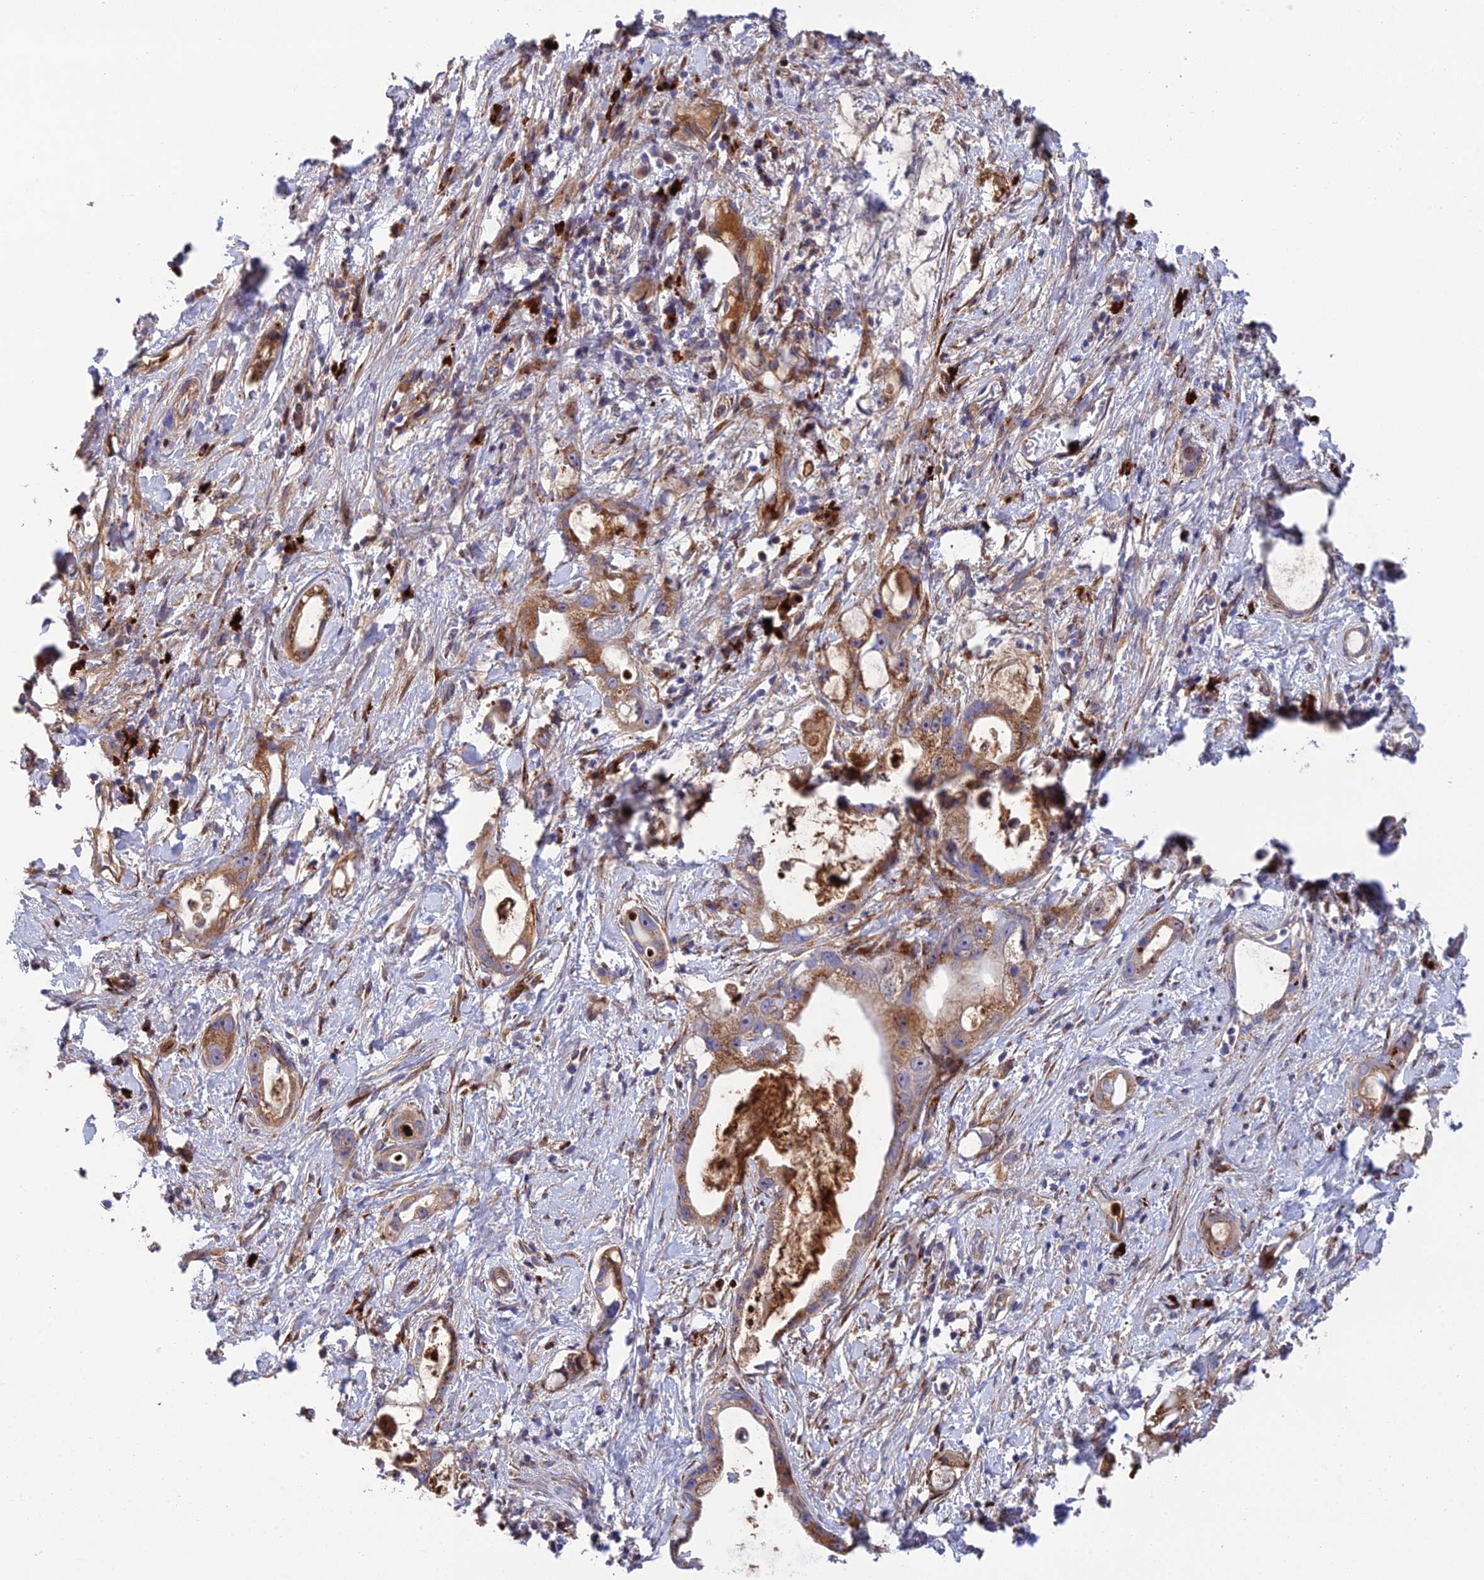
{"staining": {"intensity": "moderate", "quantity": ">75%", "location": "cytoplasmic/membranous"}, "tissue": "stomach cancer", "cell_type": "Tumor cells", "image_type": "cancer", "snomed": [{"axis": "morphology", "description": "Adenocarcinoma, NOS"}, {"axis": "topography", "description": "Stomach"}], "caption": "Protein staining of adenocarcinoma (stomach) tissue shows moderate cytoplasmic/membranous positivity in about >75% of tumor cells.", "gene": "CPSF4L", "patient": {"sex": "male", "age": 55}}